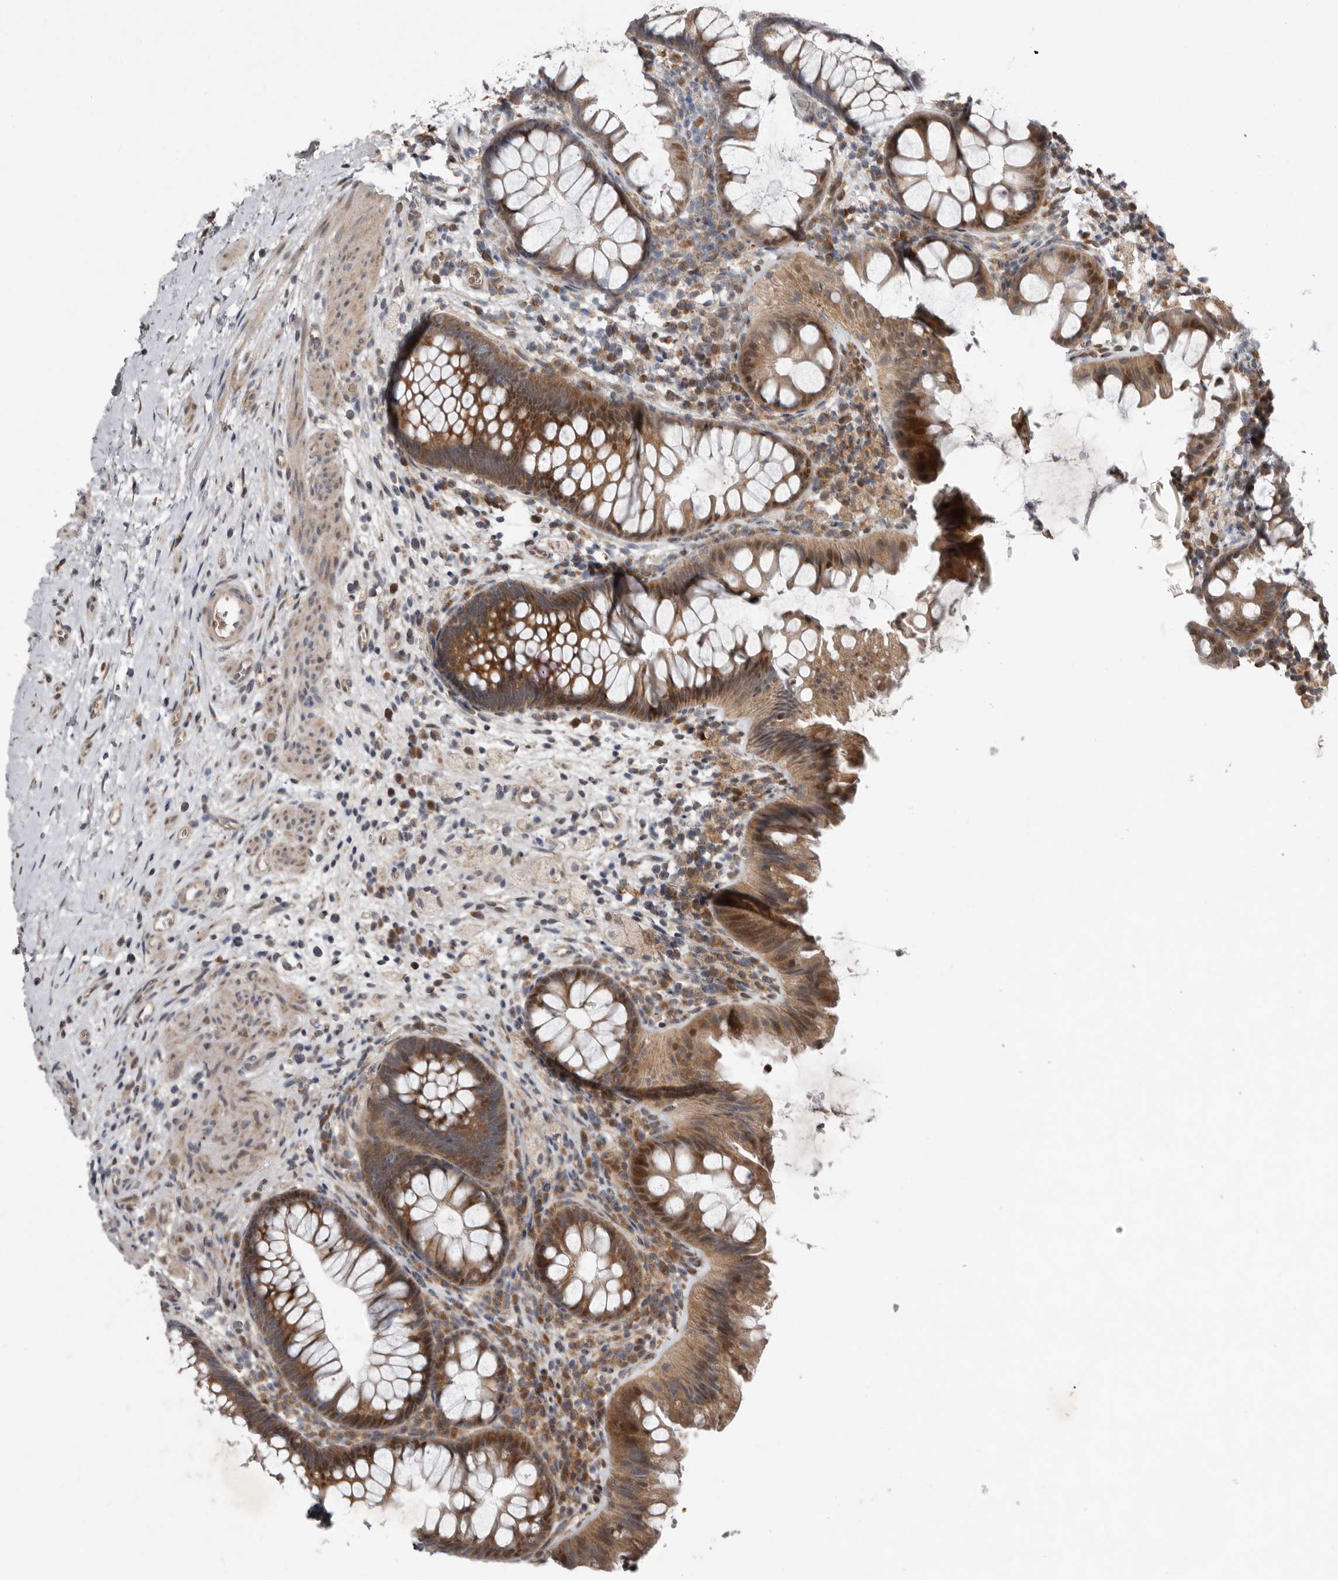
{"staining": {"intensity": "weak", "quantity": ">75%", "location": "cytoplasmic/membranous"}, "tissue": "colon", "cell_type": "Endothelial cells", "image_type": "normal", "snomed": [{"axis": "morphology", "description": "Normal tissue, NOS"}, {"axis": "topography", "description": "Colon"}], "caption": "Benign colon displays weak cytoplasmic/membranous staining in approximately >75% of endothelial cells Using DAB (brown) and hematoxylin (blue) stains, captured at high magnification using brightfield microscopy..", "gene": "CHML", "patient": {"sex": "female", "age": 62}}